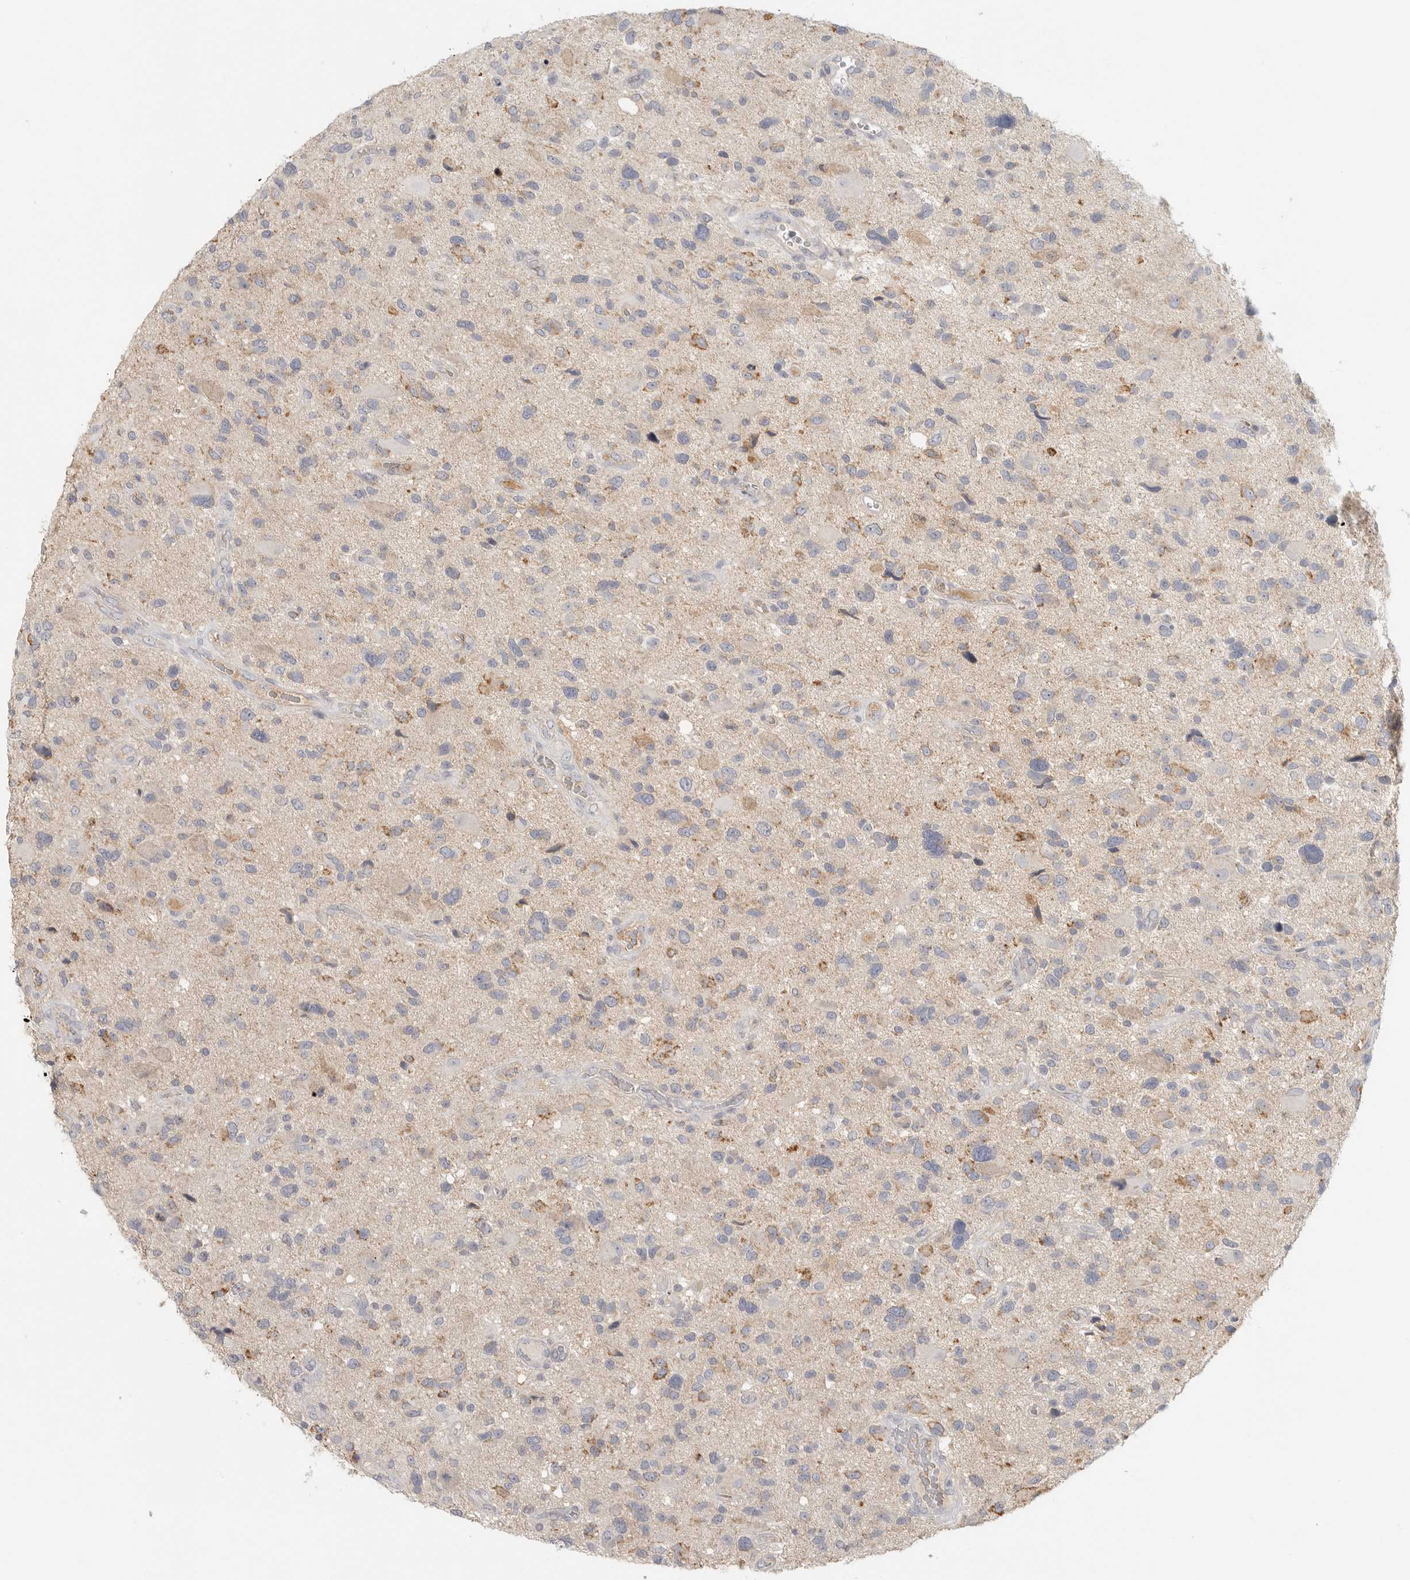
{"staining": {"intensity": "negative", "quantity": "none", "location": "none"}, "tissue": "glioma", "cell_type": "Tumor cells", "image_type": "cancer", "snomed": [{"axis": "morphology", "description": "Glioma, malignant, High grade"}, {"axis": "topography", "description": "Brain"}], "caption": "A high-resolution micrograph shows immunohistochemistry (IHC) staining of glioma, which shows no significant expression in tumor cells.", "gene": "SLC25A36", "patient": {"sex": "male", "age": 33}}